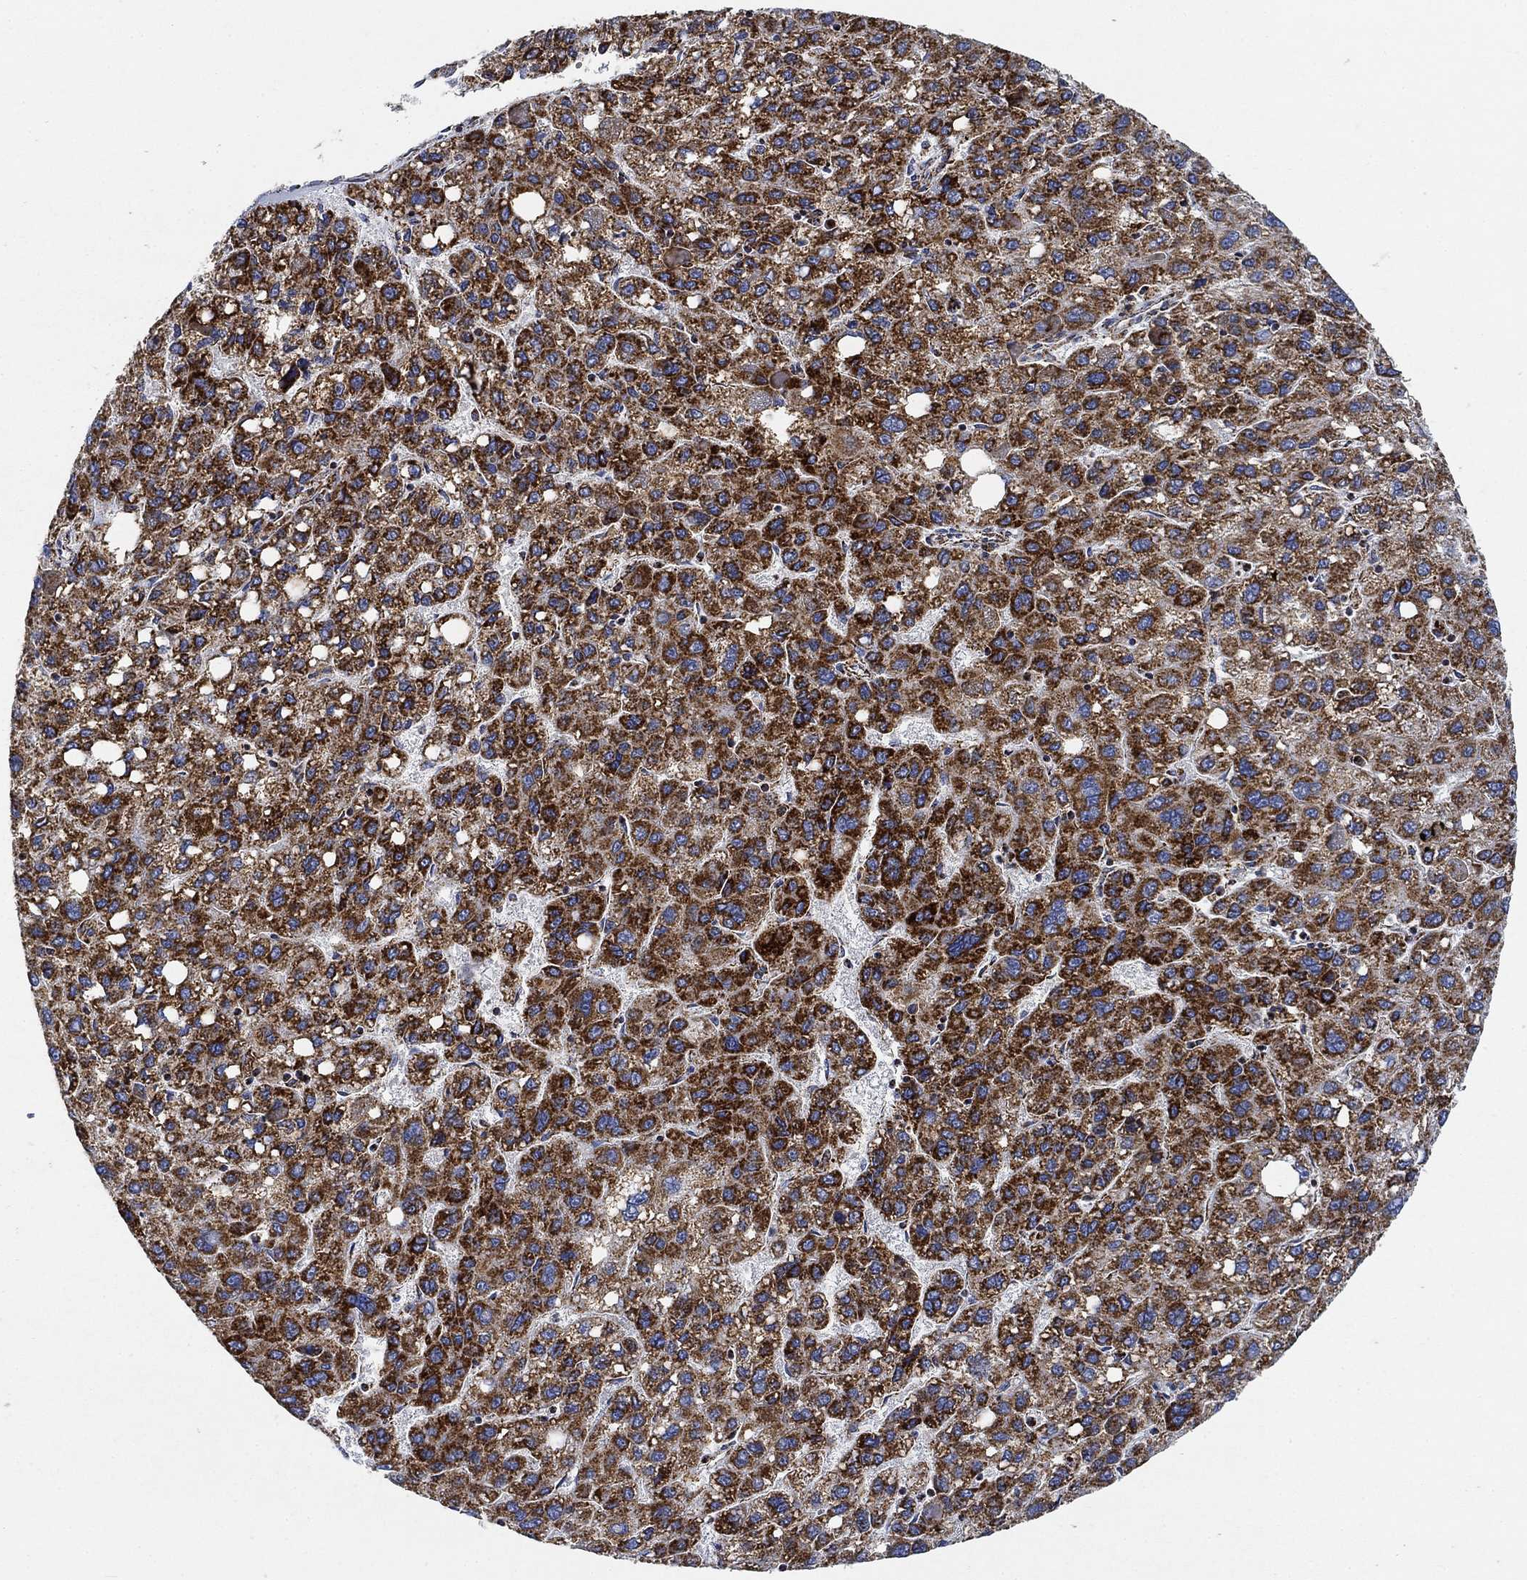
{"staining": {"intensity": "strong", "quantity": ">75%", "location": "cytoplasmic/membranous"}, "tissue": "liver cancer", "cell_type": "Tumor cells", "image_type": "cancer", "snomed": [{"axis": "morphology", "description": "Carcinoma, Hepatocellular, NOS"}, {"axis": "topography", "description": "Liver"}], "caption": "Liver hepatocellular carcinoma tissue exhibits strong cytoplasmic/membranous positivity in approximately >75% of tumor cells, visualized by immunohistochemistry.", "gene": "NDUFS3", "patient": {"sex": "female", "age": 82}}